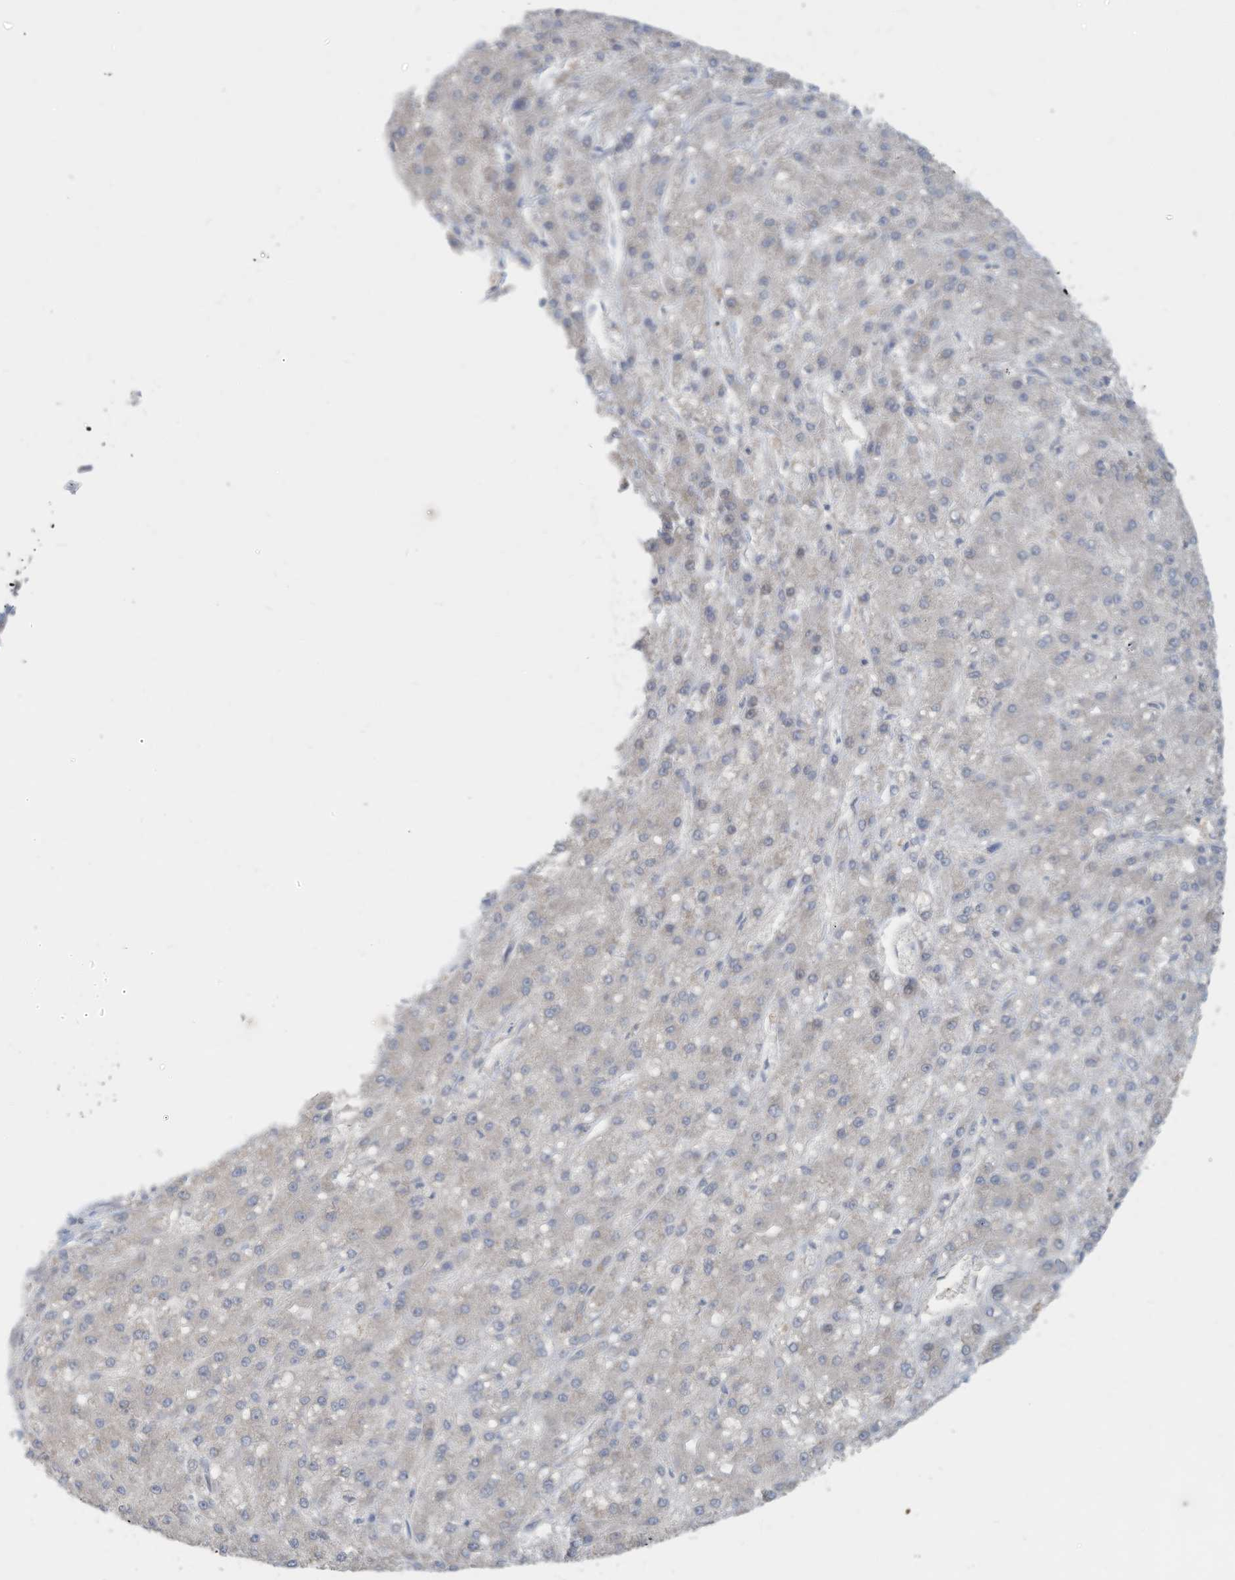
{"staining": {"intensity": "negative", "quantity": "none", "location": "none"}, "tissue": "liver cancer", "cell_type": "Tumor cells", "image_type": "cancer", "snomed": [{"axis": "morphology", "description": "Carcinoma, Hepatocellular, NOS"}, {"axis": "topography", "description": "Liver"}], "caption": "IHC photomicrograph of human liver hepatocellular carcinoma stained for a protein (brown), which shows no staining in tumor cells.", "gene": "USE1", "patient": {"sex": "male", "age": 67}}